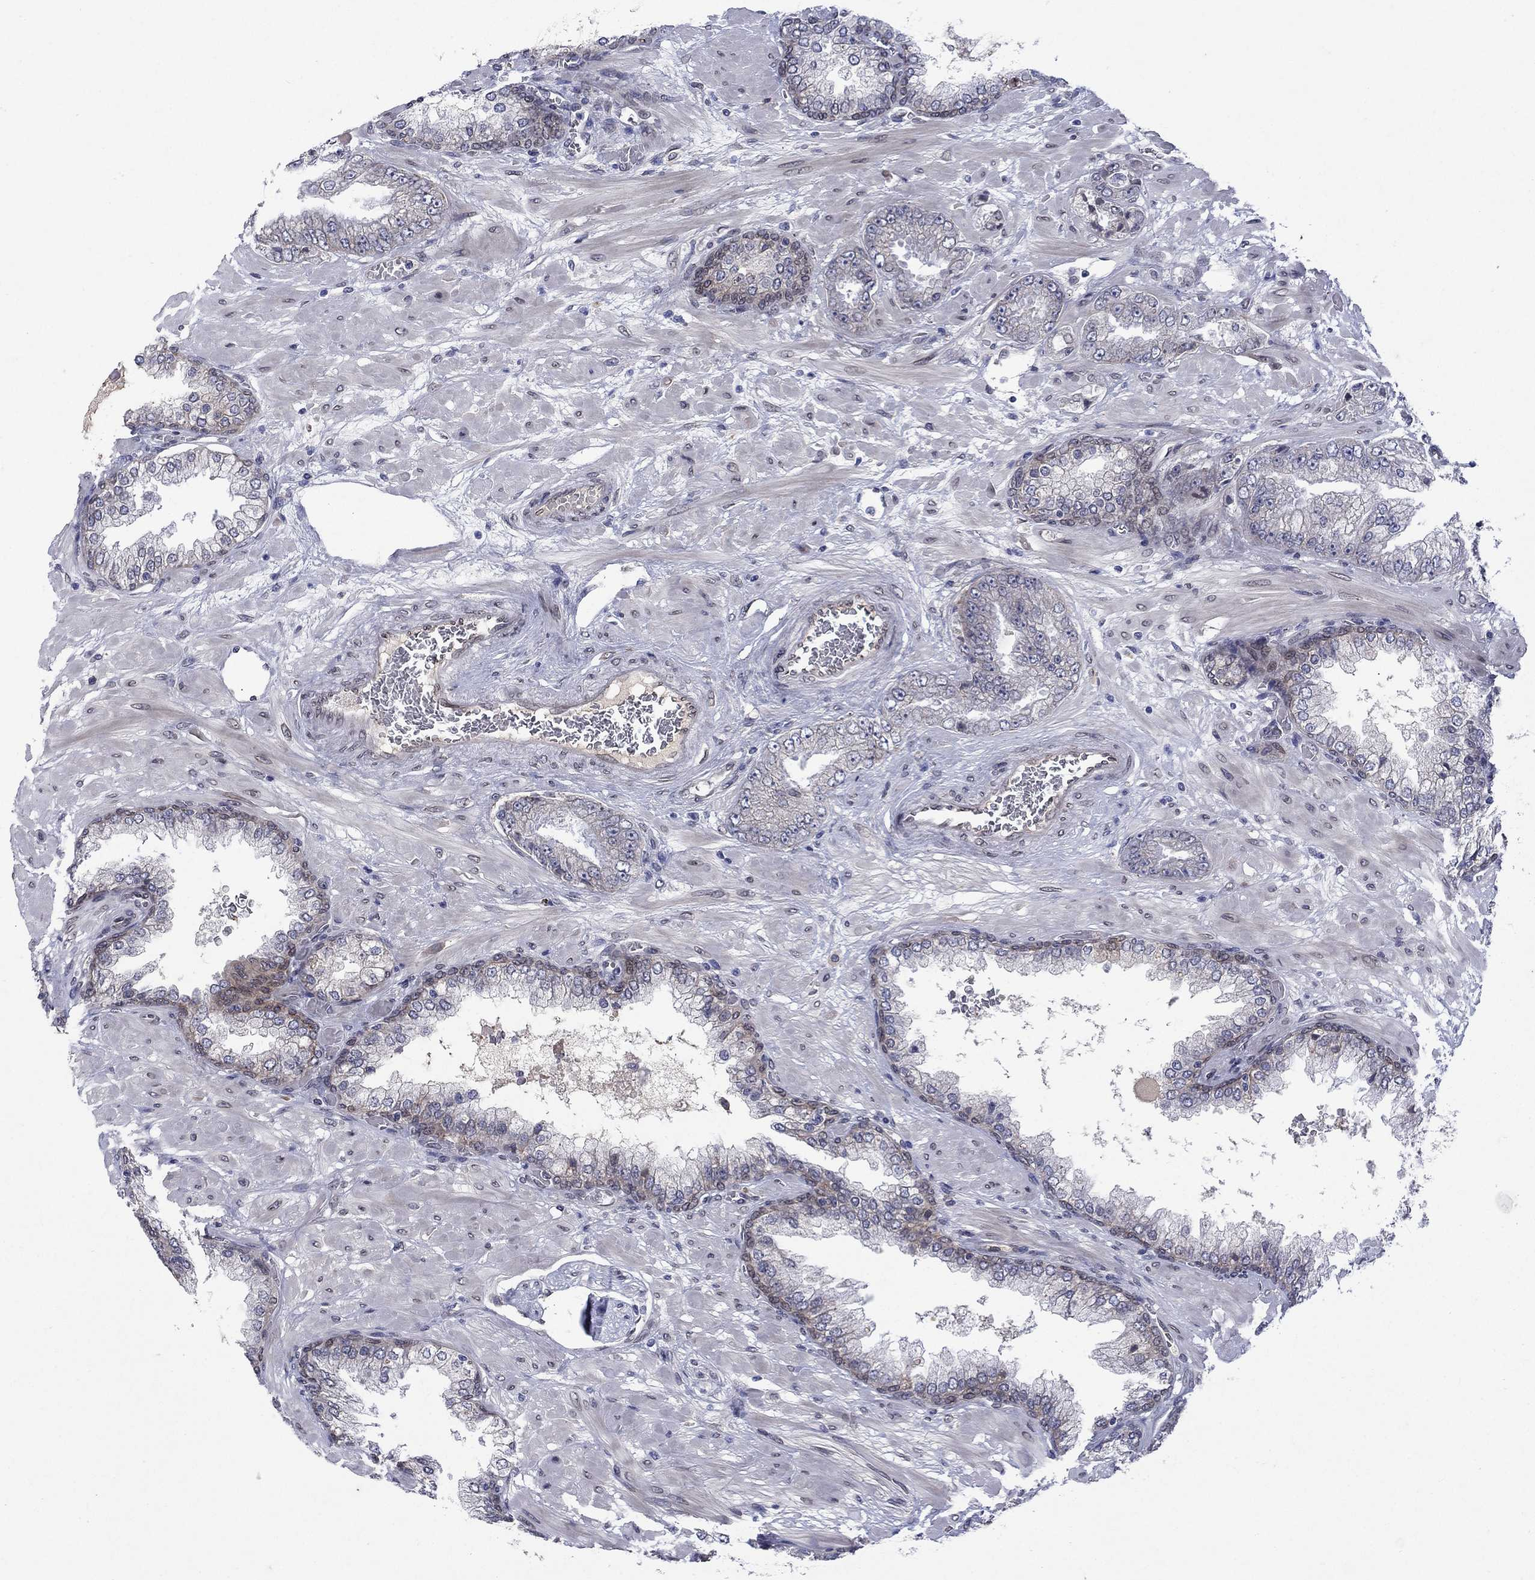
{"staining": {"intensity": "negative", "quantity": "none", "location": "none"}, "tissue": "prostate cancer", "cell_type": "Tumor cells", "image_type": "cancer", "snomed": [{"axis": "morphology", "description": "Adenocarcinoma, Low grade"}, {"axis": "topography", "description": "Prostate"}], "caption": "Tumor cells are negative for brown protein staining in prostate cancer.", "gene": "EMC9", "patient": {"sex": "male", "age": 57}}